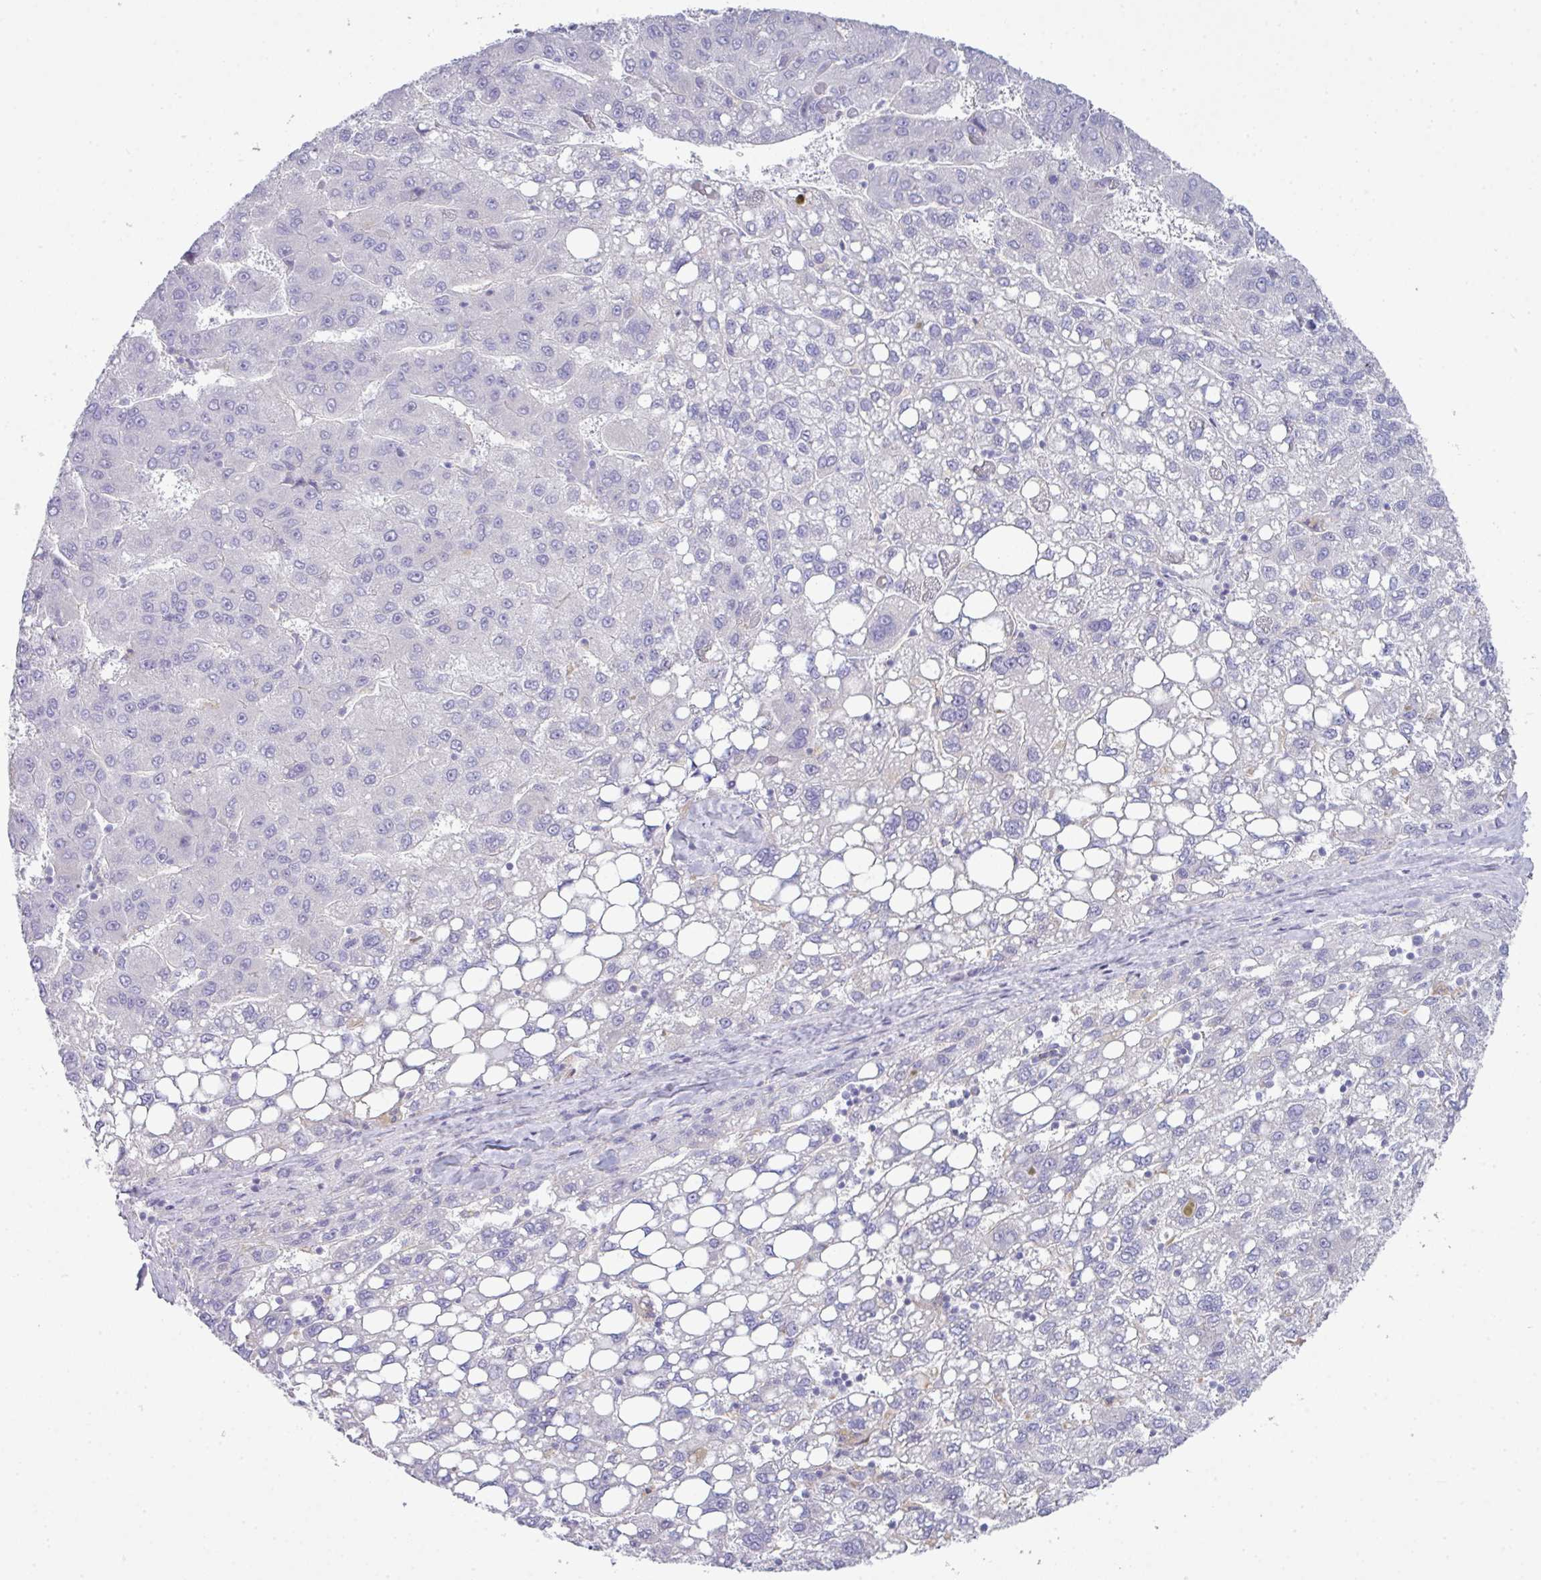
{"staining": {"intensity": "negative", "quantity": "none", "location": "none"}, "tissue": "liver cancer", "cell_type": "Tumor cells", "image_type": "cancer", "snomed": [{"axis": "morphology", "description": "Carcinoma, Hepatocellular, NOS"}, {"axis": "topography", "description": "Liver"}], "caption": "Tumor cells show no significant protein staining in liver cancer (hepatocellular carcinoma).", "gene": "ABCC5", "patient": {"sex": "female", "age": 82}}